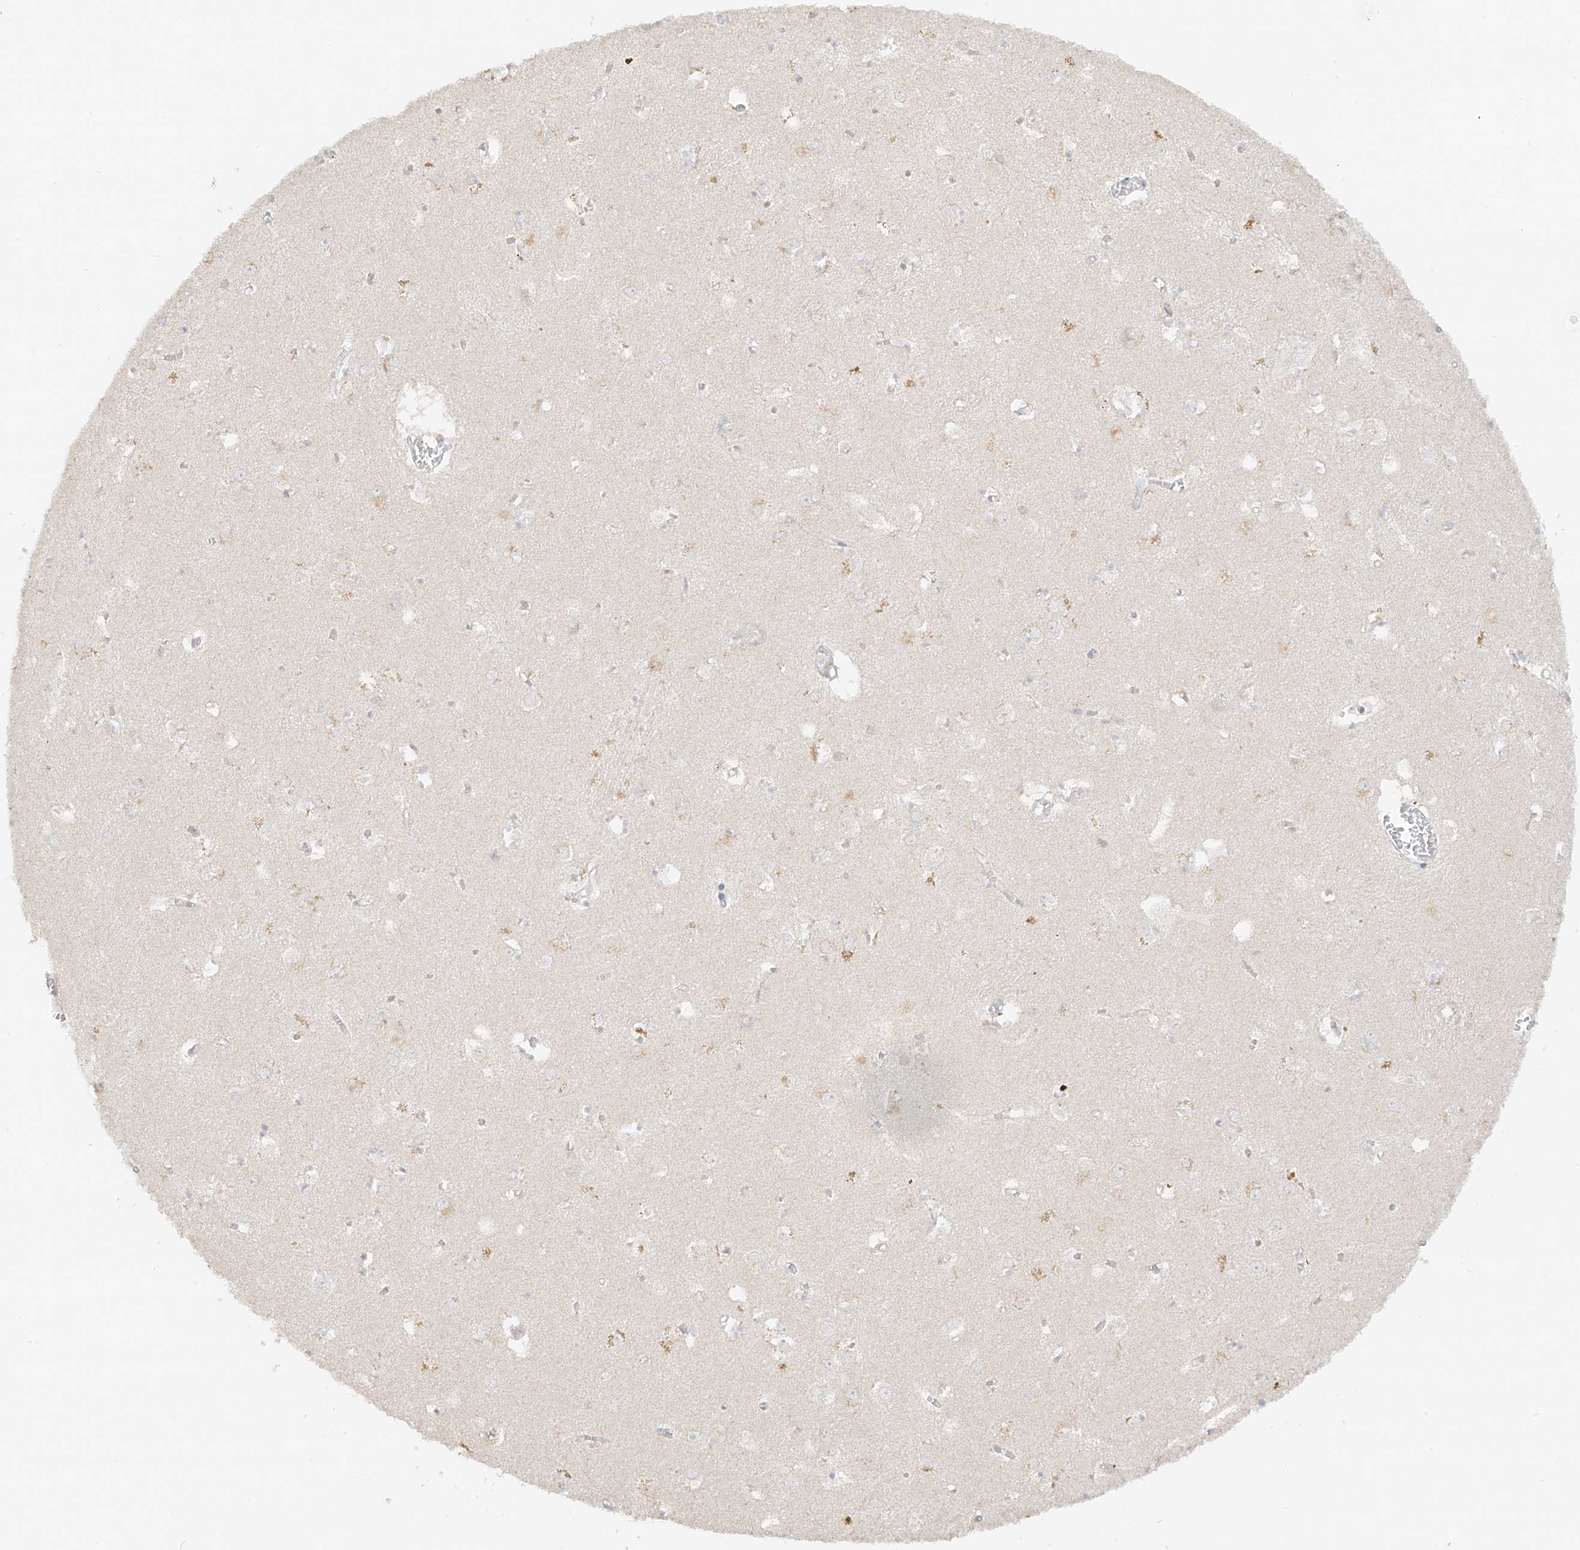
{"staining": {"intensity": "negative", "quantity": "none", "location": "none"}, "tissue": "caudate", "cell_type": "Glial cells", "image_type": "normal", "snomed": [{"axis": "morphology", "description": "Normal tissue, NOS"}, {"axis": "topography", "description": "Lateral ventricle wall"}], "caption": "Micrograph shows no protein expression in glial cells of unremarkable caudate. The staining was performed using DAB to visualize the protein expression in brown, while the nuclei were stained in blue with hematoxylin (Magnification: 20x).", "gene": "LIPT1", "patient": {"sex": "male", "age": 70}}